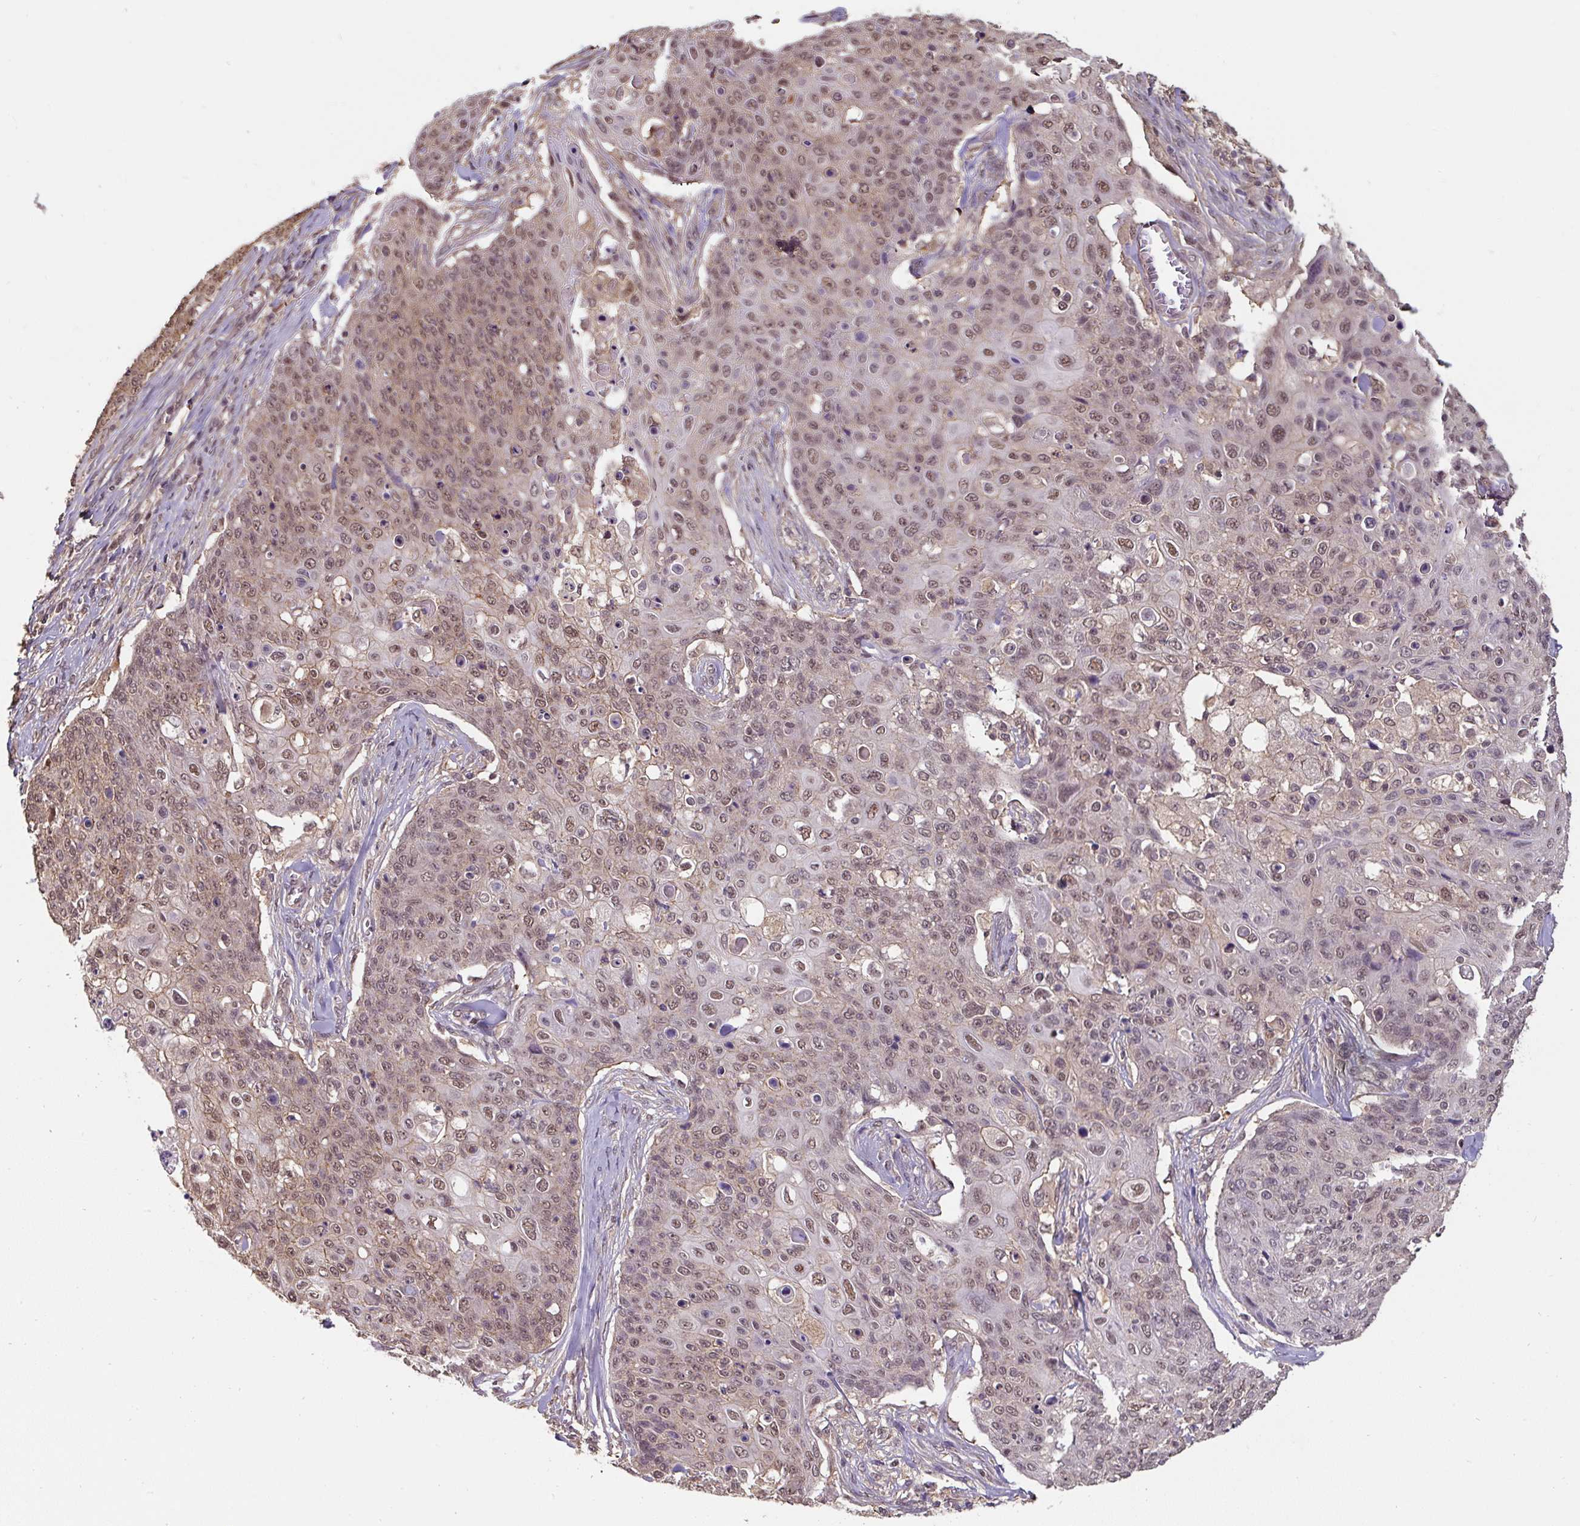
{"staining": {"intensity": "moderate", "quantity": ">75%", "location": "nuclear"}, "tissue": "skin cancer", "cell_type": "Tumor cells", "image_type": "cancer", "snomed": [{"axis": "morphology", "description": "Squamous cell carcinoma, NOS"}, {"axis": "topography", "description": "Skin"}, {"axis": "topography", "description": "Vulva"}], "caption": "The image displays a brown stain indicating the presence of a protein in the nuclear of tumor cells in skin cancer.", "gene": "ST13", "patient": {"sex": "female", "age": 85}}